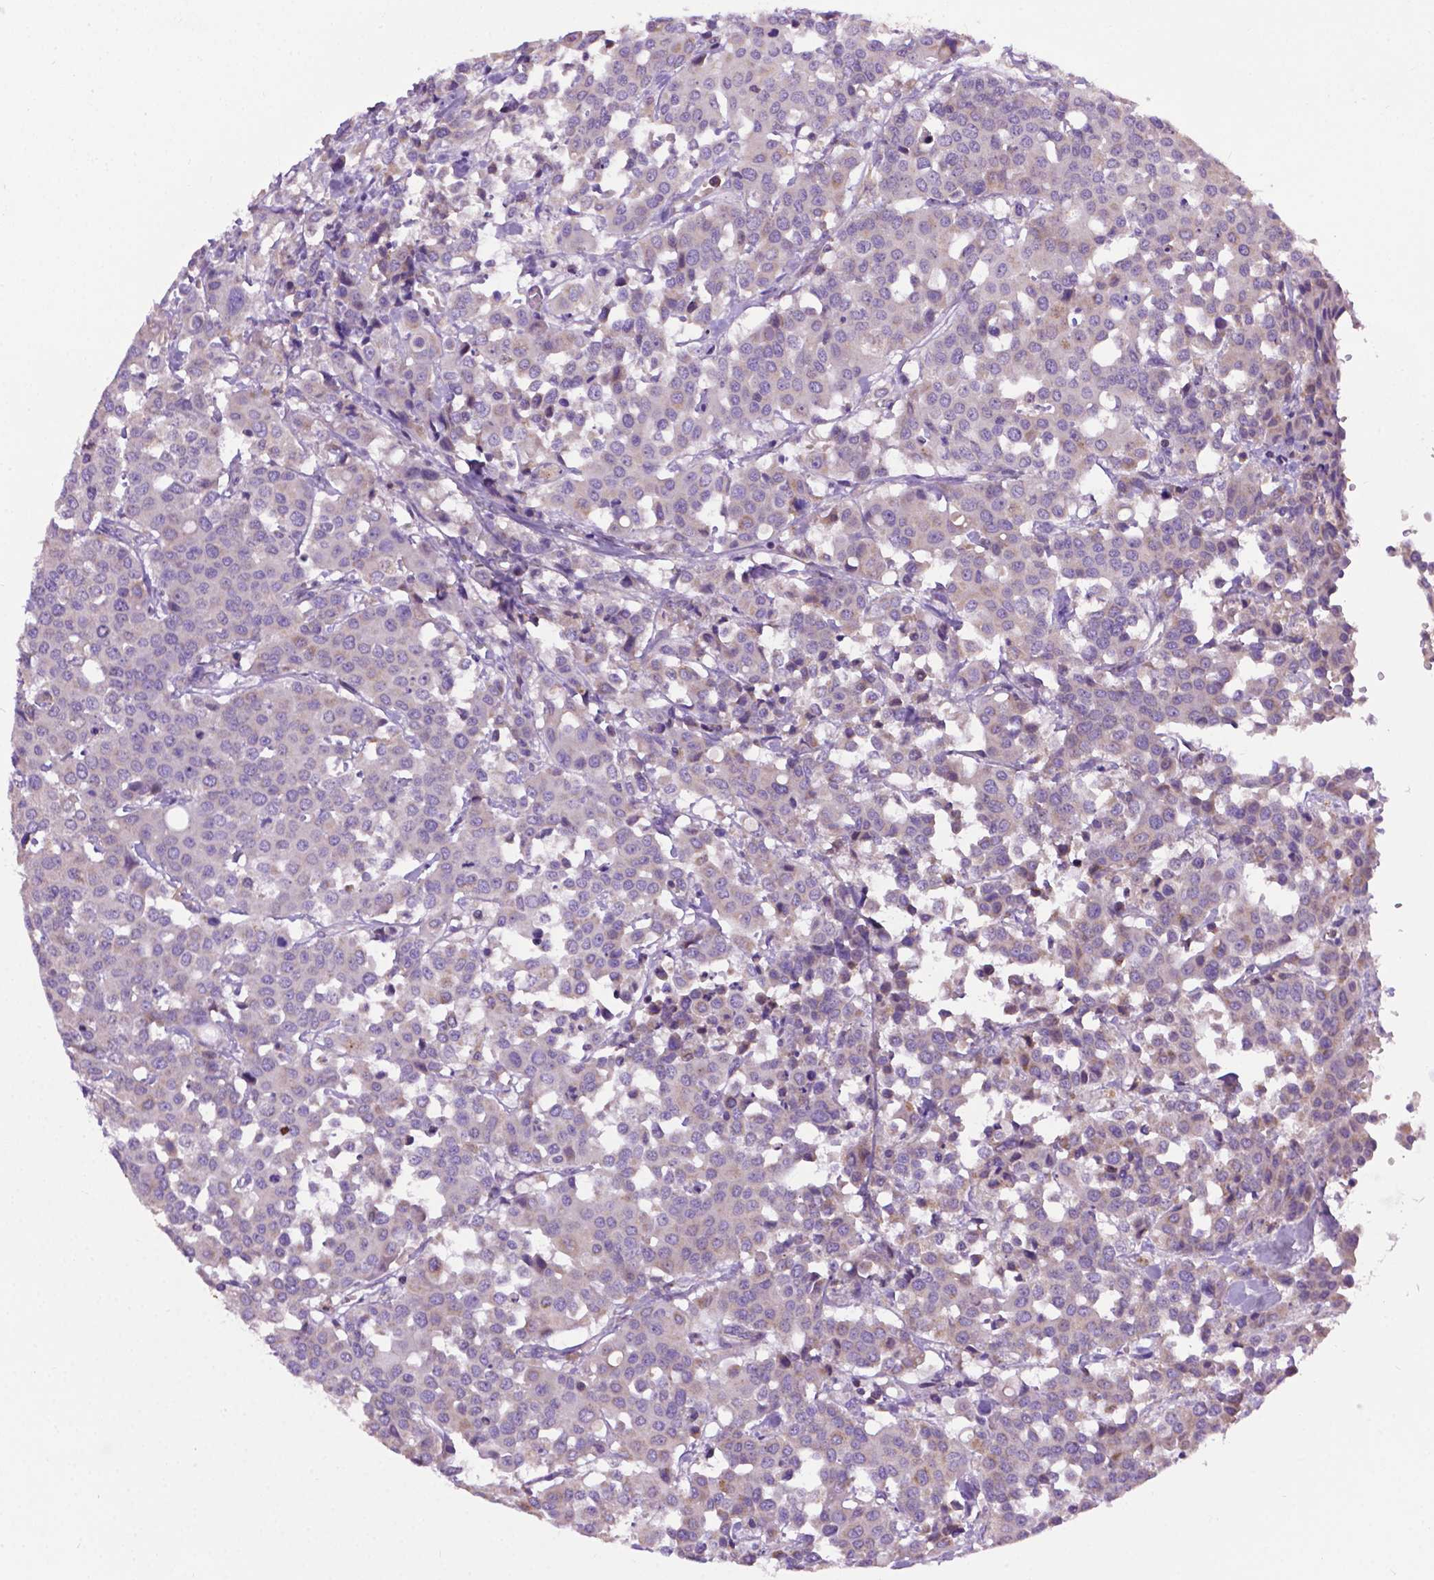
{"staining": {"intensity": "negative", "quantity": "none", "location": "none"}, "tissue": "carcinoid", "cell_type": "Tumor cells", "image_type": "cancer", "snomed": [{"axis": "morphology", "description": "Carcinoid, malignant, NOS"}, {"axis": "topography", "description": "Colon"}], "caption": "There is no significant expression in tumor cells of malignant carcinoid.", "gene": "SPNS2", "patient": {"sex": "male", "age": 81}}